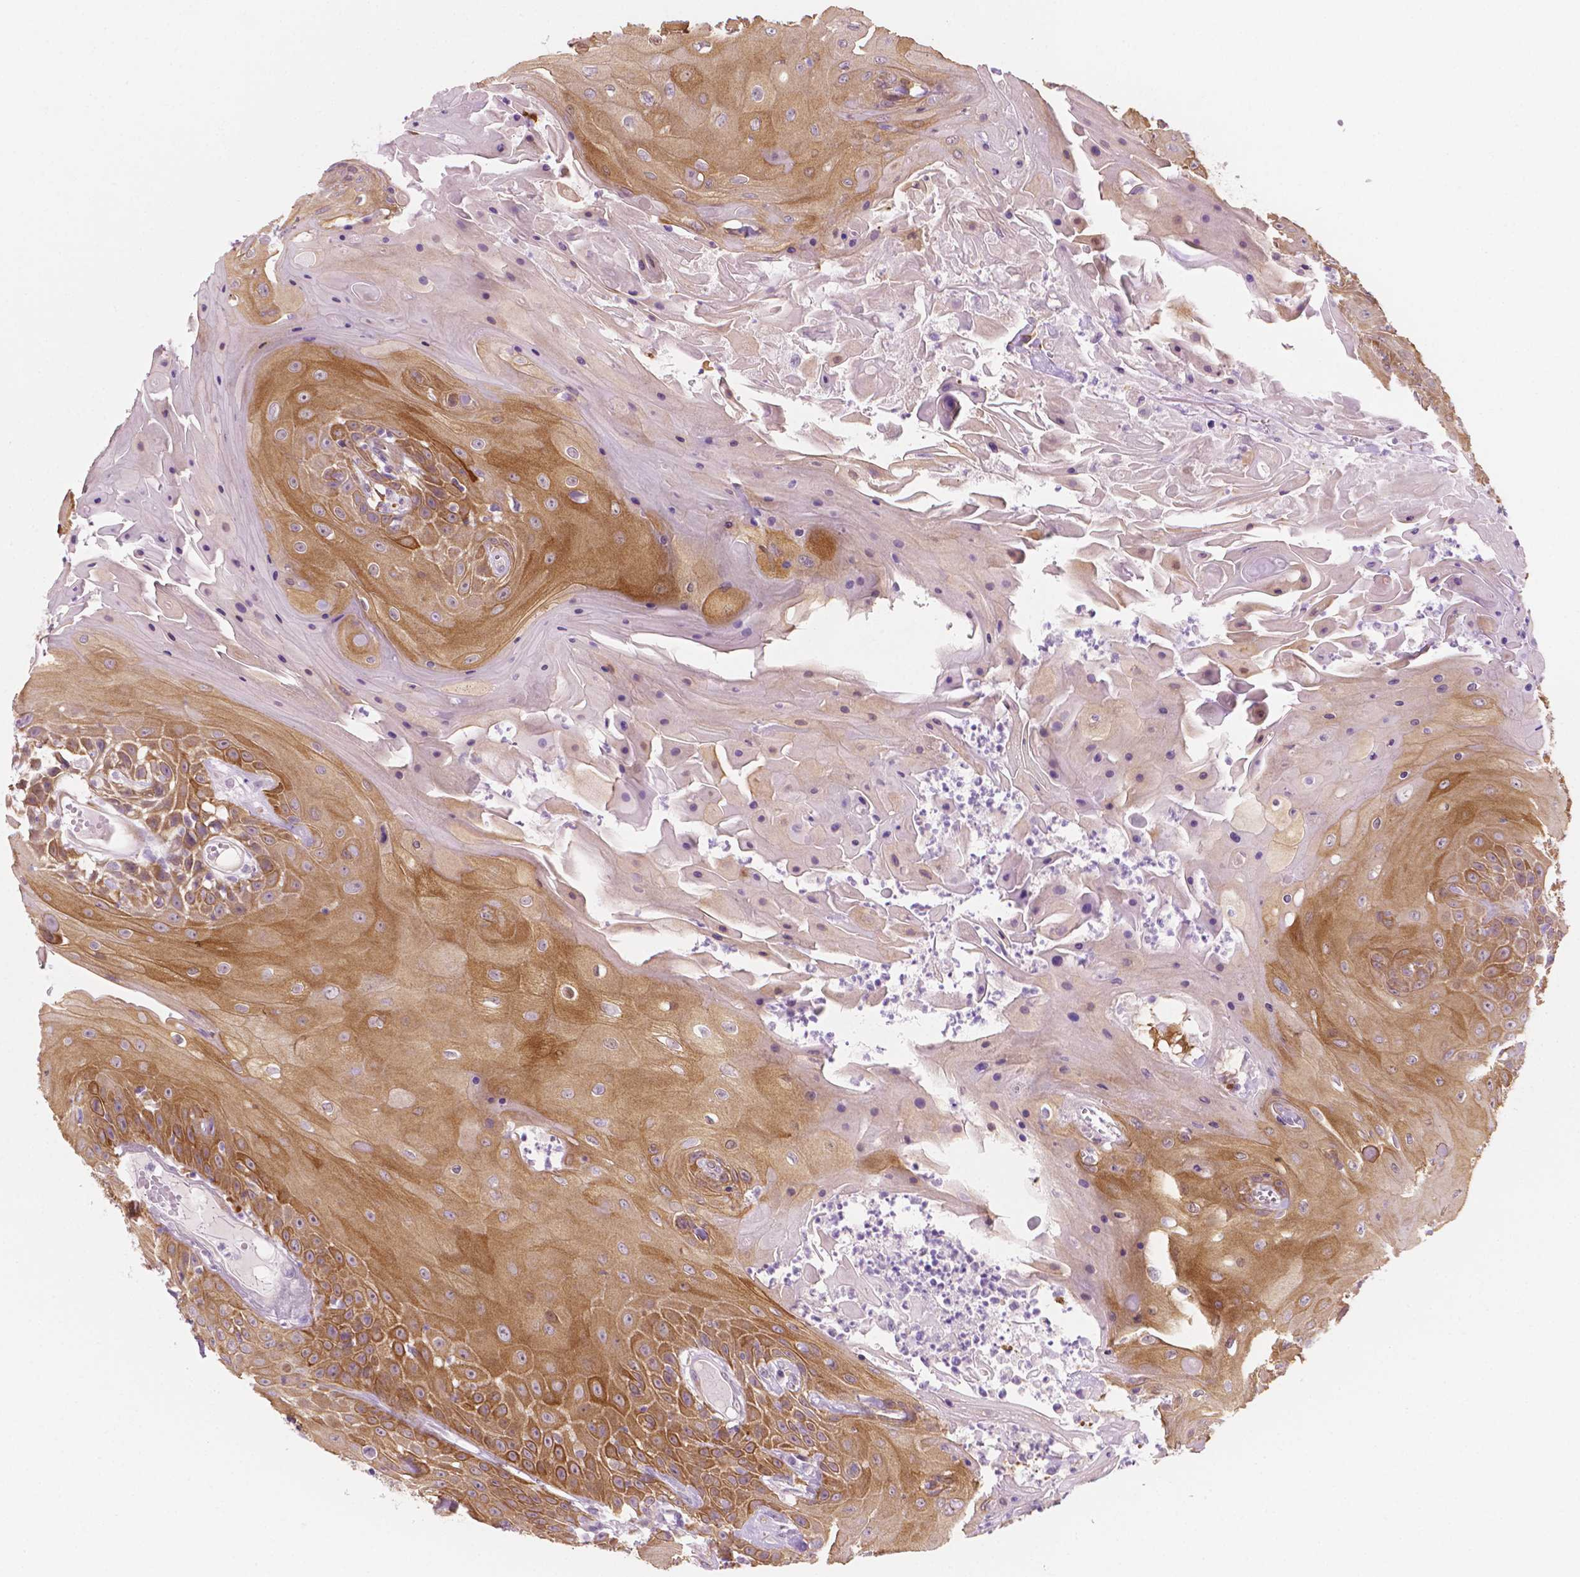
{"staining": {"intensity": "moderate", "quantity": "25%-75%", "location": "cytoplasmic/membranous"}, "tissue": "head and neck cancer", "cell_type": "Tumor cells", "image_type": "cancer", "snomed": [{"axis": "morphology", "description": "Squamous cell carcinoma, NOS"}, {"axis": "topography", "description": "Skin"}, {"axis": "topography", "description": "Head-Neck"}], "caption": "IHC photomicrograph of neoplastic tissue: human head and neck cancer (squamous cell carcinoma) stained using immunohistochemistry shows medium levels of moderate protein expression localized specifically in the cytoplasmic/membranous of tumor cells, appearing as a cytoplasmic/membranous brown color.", "gene": "EPPK1", "patient": {"sex": "male", "age": 80}}